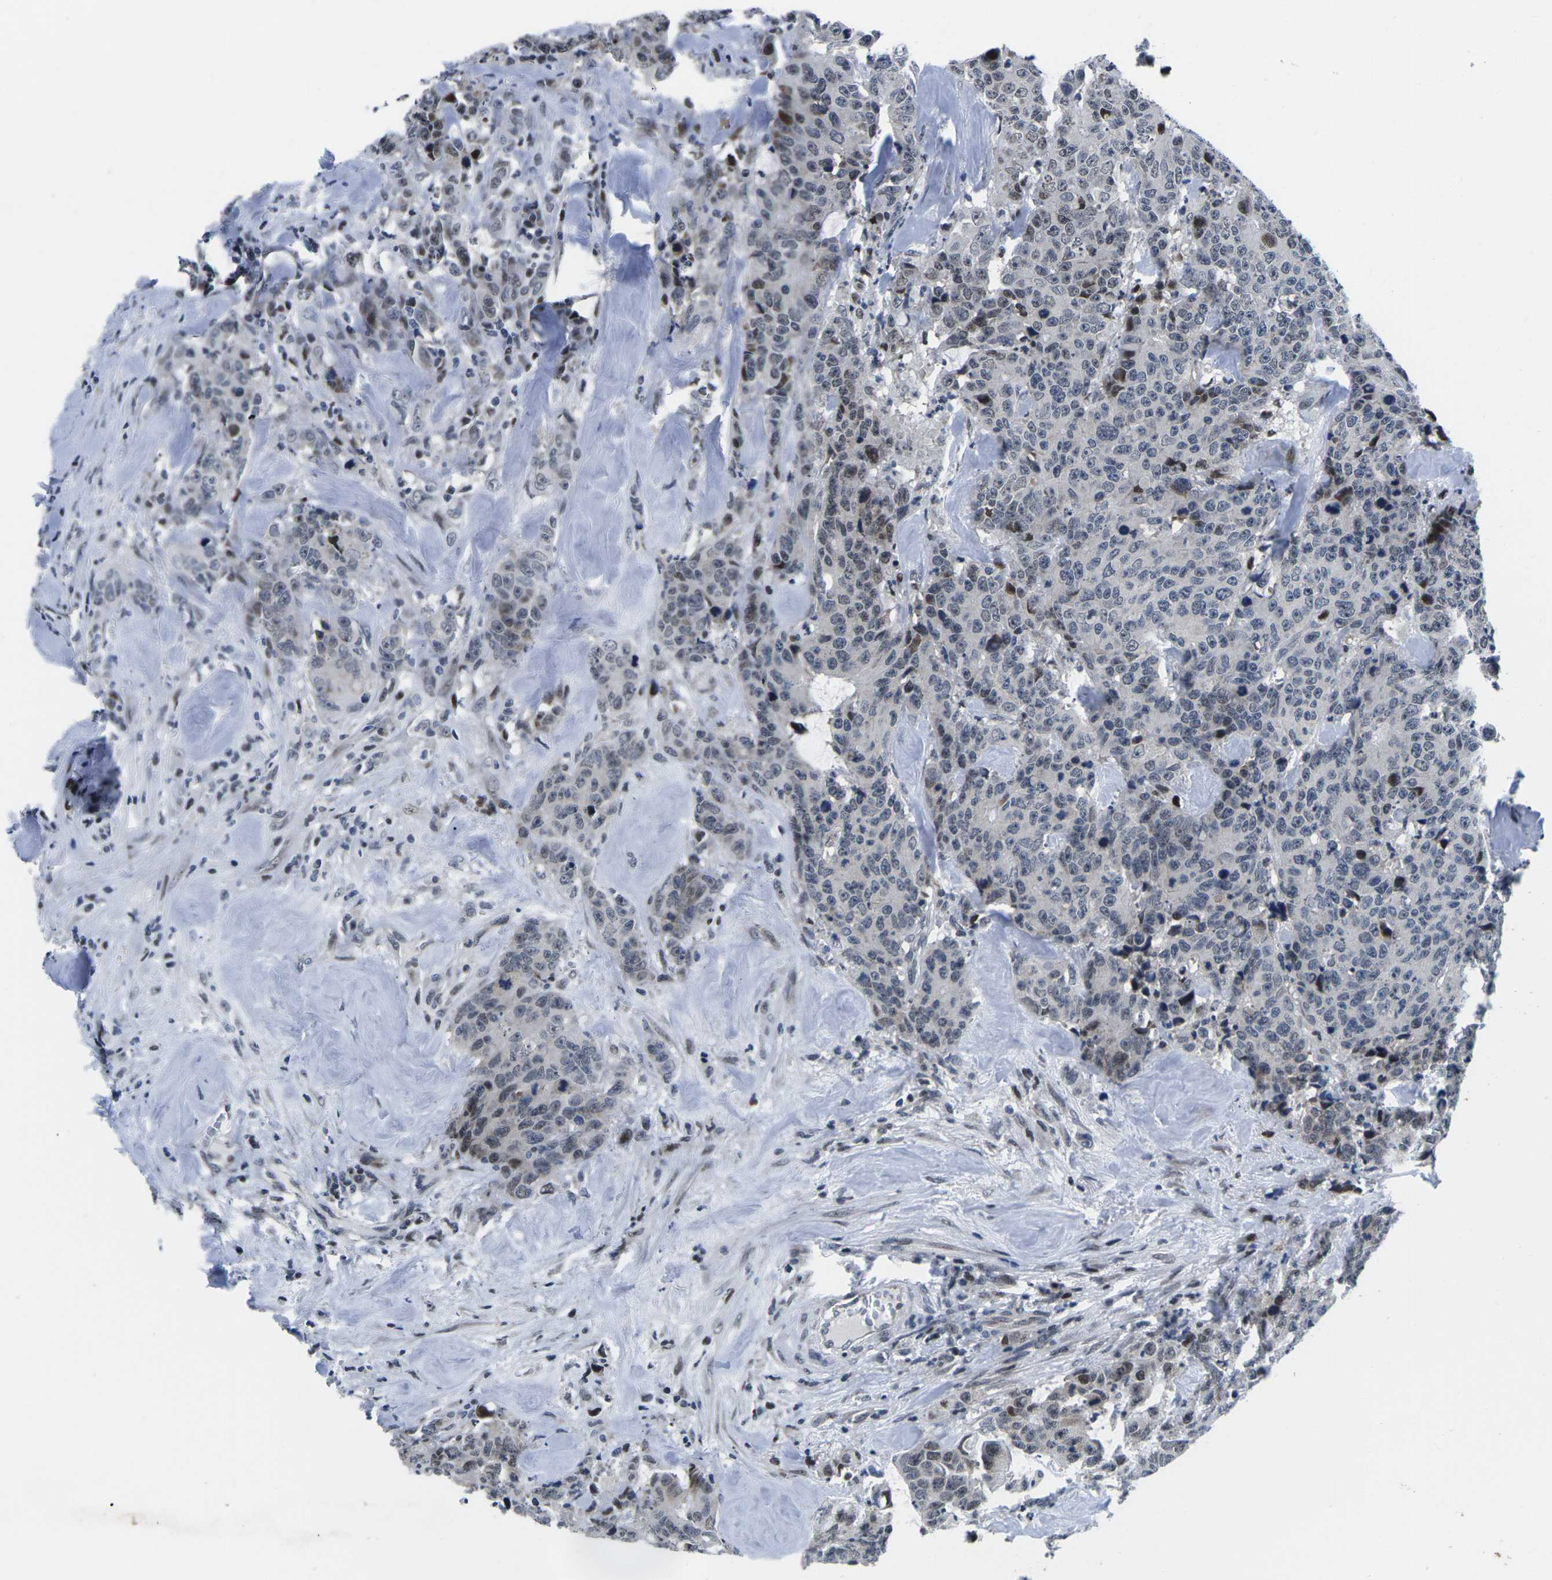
{"staining": {"intensity": "moderate", "quantity": "<25%", "location": "nuclear"}, "tissue": "colorectal cancer", "cell_type": "Tumor cells", "image_type": "cancer", "snomed": [{"axis": "morphology", "description": "Adenocarcinoma, NOS"}, {"axis": "topography", "description": "Colon"}], "caption": "Moderate nuclear expression is identified in approximately <25% of tumor cells in colorectal cancer.", "gene": "CDC73", "patient": {"sex": "female", "age": 86}}